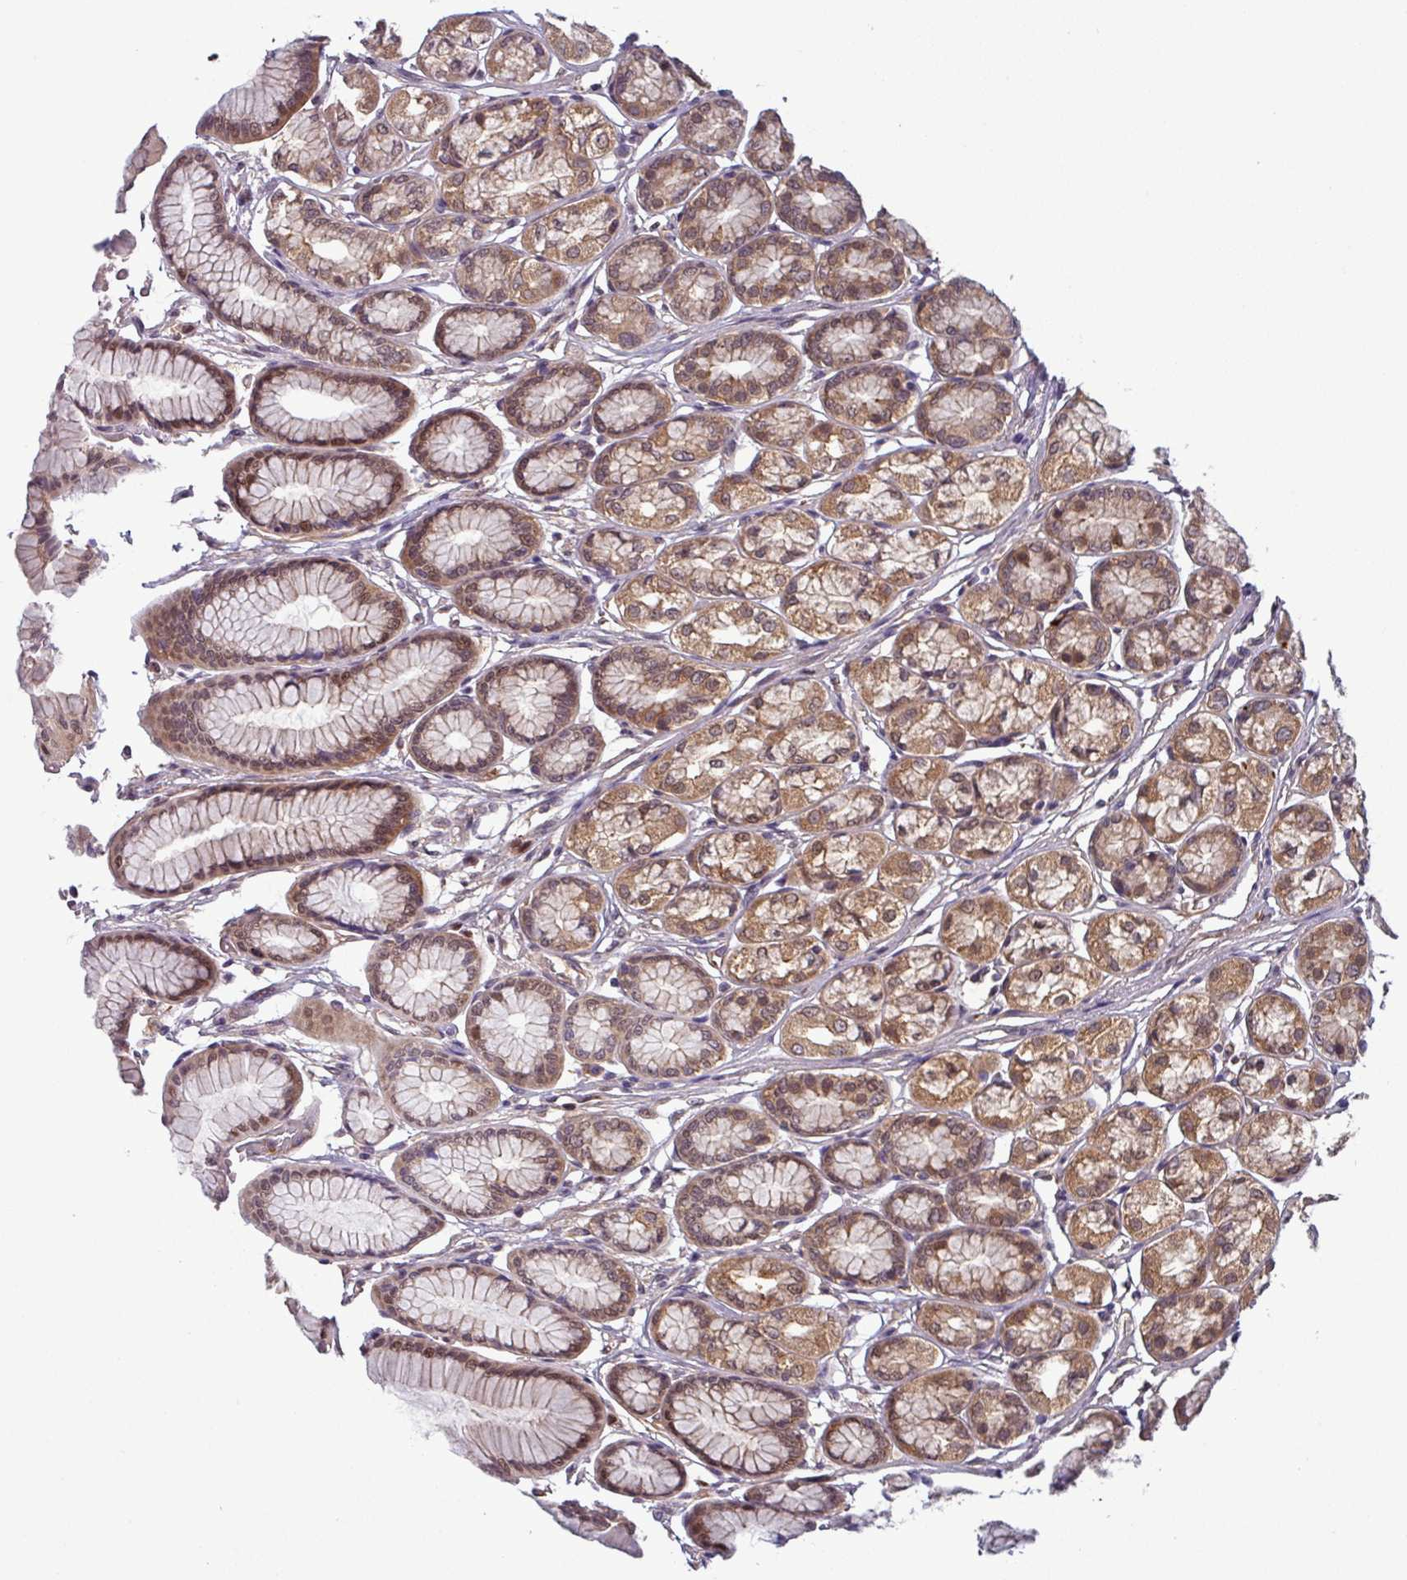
{"staining": {"intensity": "moderate", "quantity": ">75%", "location": "cytoplasmic/membranous,nuclear"}, "tissue": "stomach", "cell_type": "Glandular cells", "image_type": "normal", "snomed": [{"axis": "morphology", "description": "Normal tissue, NOS"}, {"axis": "morphology", "description": "Adenocarcinoma, NOS"}, {"axis": "morphology", "description": "Adenocarcinoma, High grade"}, {"axis": "topography", "description": "Stomach, upper"}, {"axis": "topography", "description": "Stomach"}], "caption": "Immunohistochemical staining of benign stomach shows medium levels of moderate cytoplasmic/membranous,nuclear staining in about >75% of glandular cells.", "gene": "NPFFR1", "patient": {"sex": "female", "age": 65}}